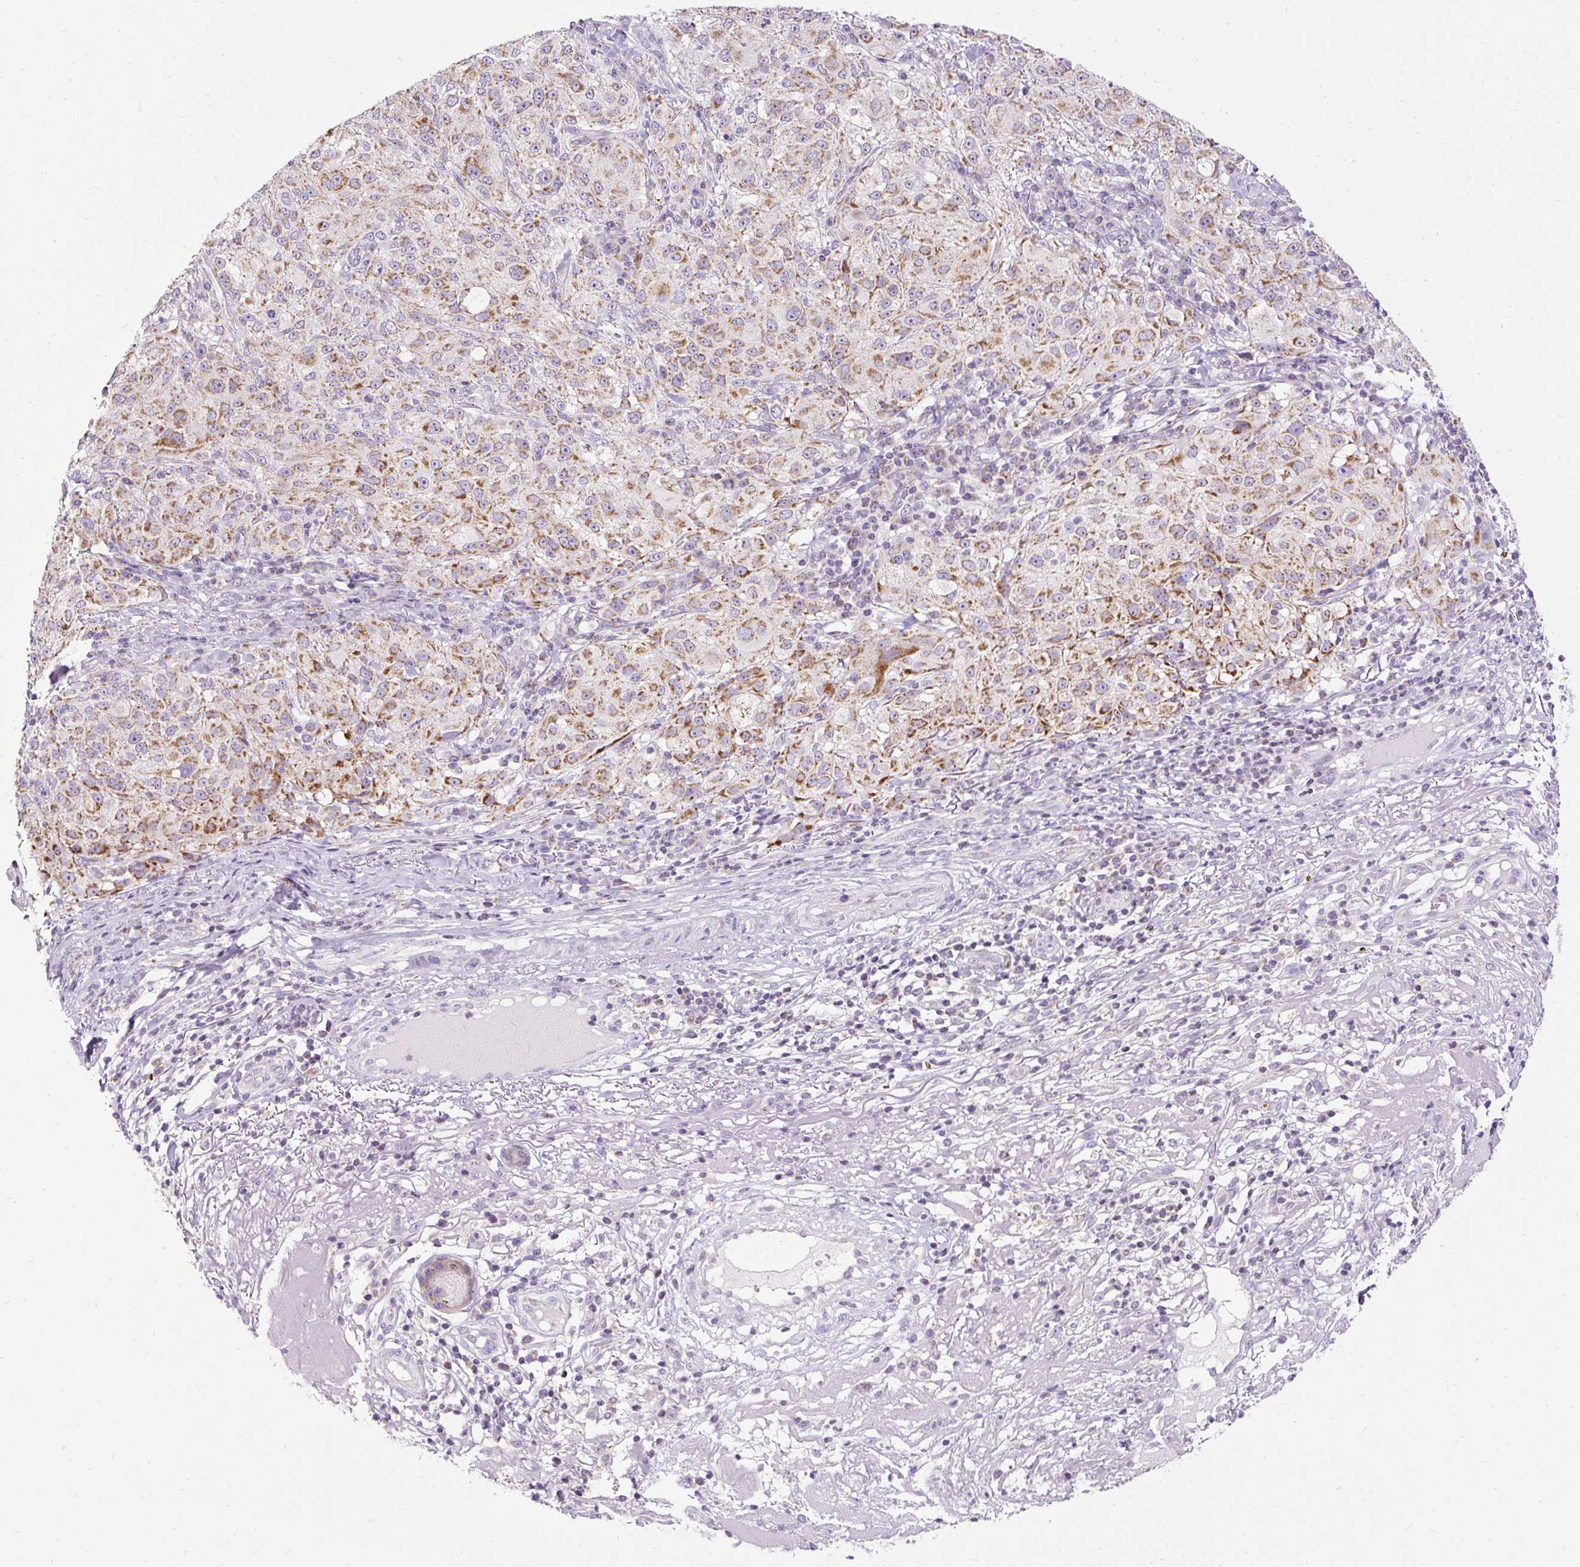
{"staining": {"intensity": "moderate", "quantity": "25%-75%", "location": "cytoplasmic/membranous"}, "tissue": "melanoma", "cell_type": "Tumor cells", "image_type": "cancer", "snomed": [{"axis": "morphology", "description": "Necrosis, NOS"}, {"axis": "morphology", "description": "Malignant melanoma, NOS"}, {"axis": "topography", "description": "Skin"}], "caption": "This micrograph reveals immunohistochemistry staining of malignant melanoma, with medium moderate cytoplasmic/membranous expression in approximately 25%-75% of tumor cells.", "gene": "FMC1", "patient": {"sex": "female", "age": 87}}